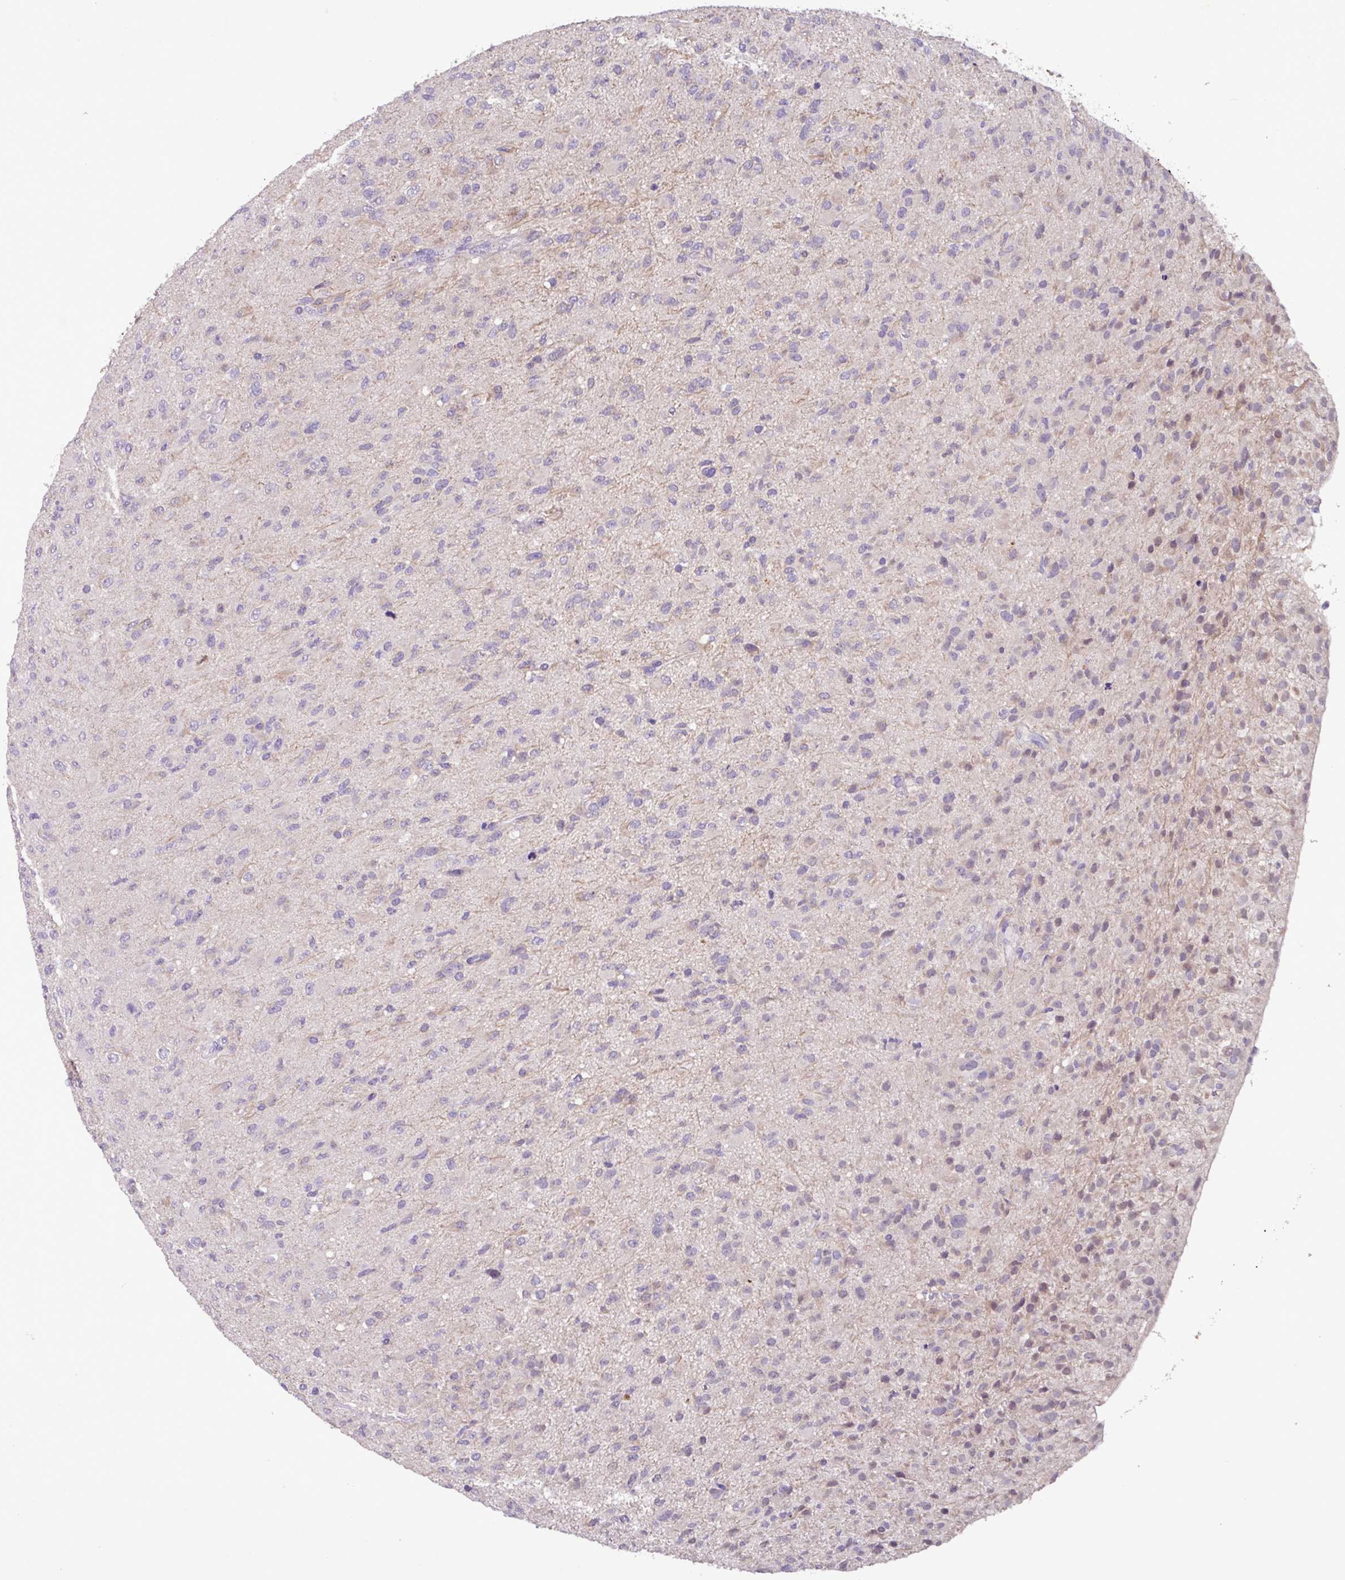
{"staining": {"intensity": "negative", "quantity": "none", "location": "none"}, "tissue": "glioma", "cell_type": "Tumor cells", "image_type": "cancer", "snomed": [{"axis": "morphology", "description": "Glioma, malignant, Low grade"}, {"axis": "topography", "description": "Brain"}], "caption": "This is an IHC photomicrograph of glioma. There is no positivity in tumor cells.", "gene": "PAX8", "patient": {"sex": "male", "age": 65}}